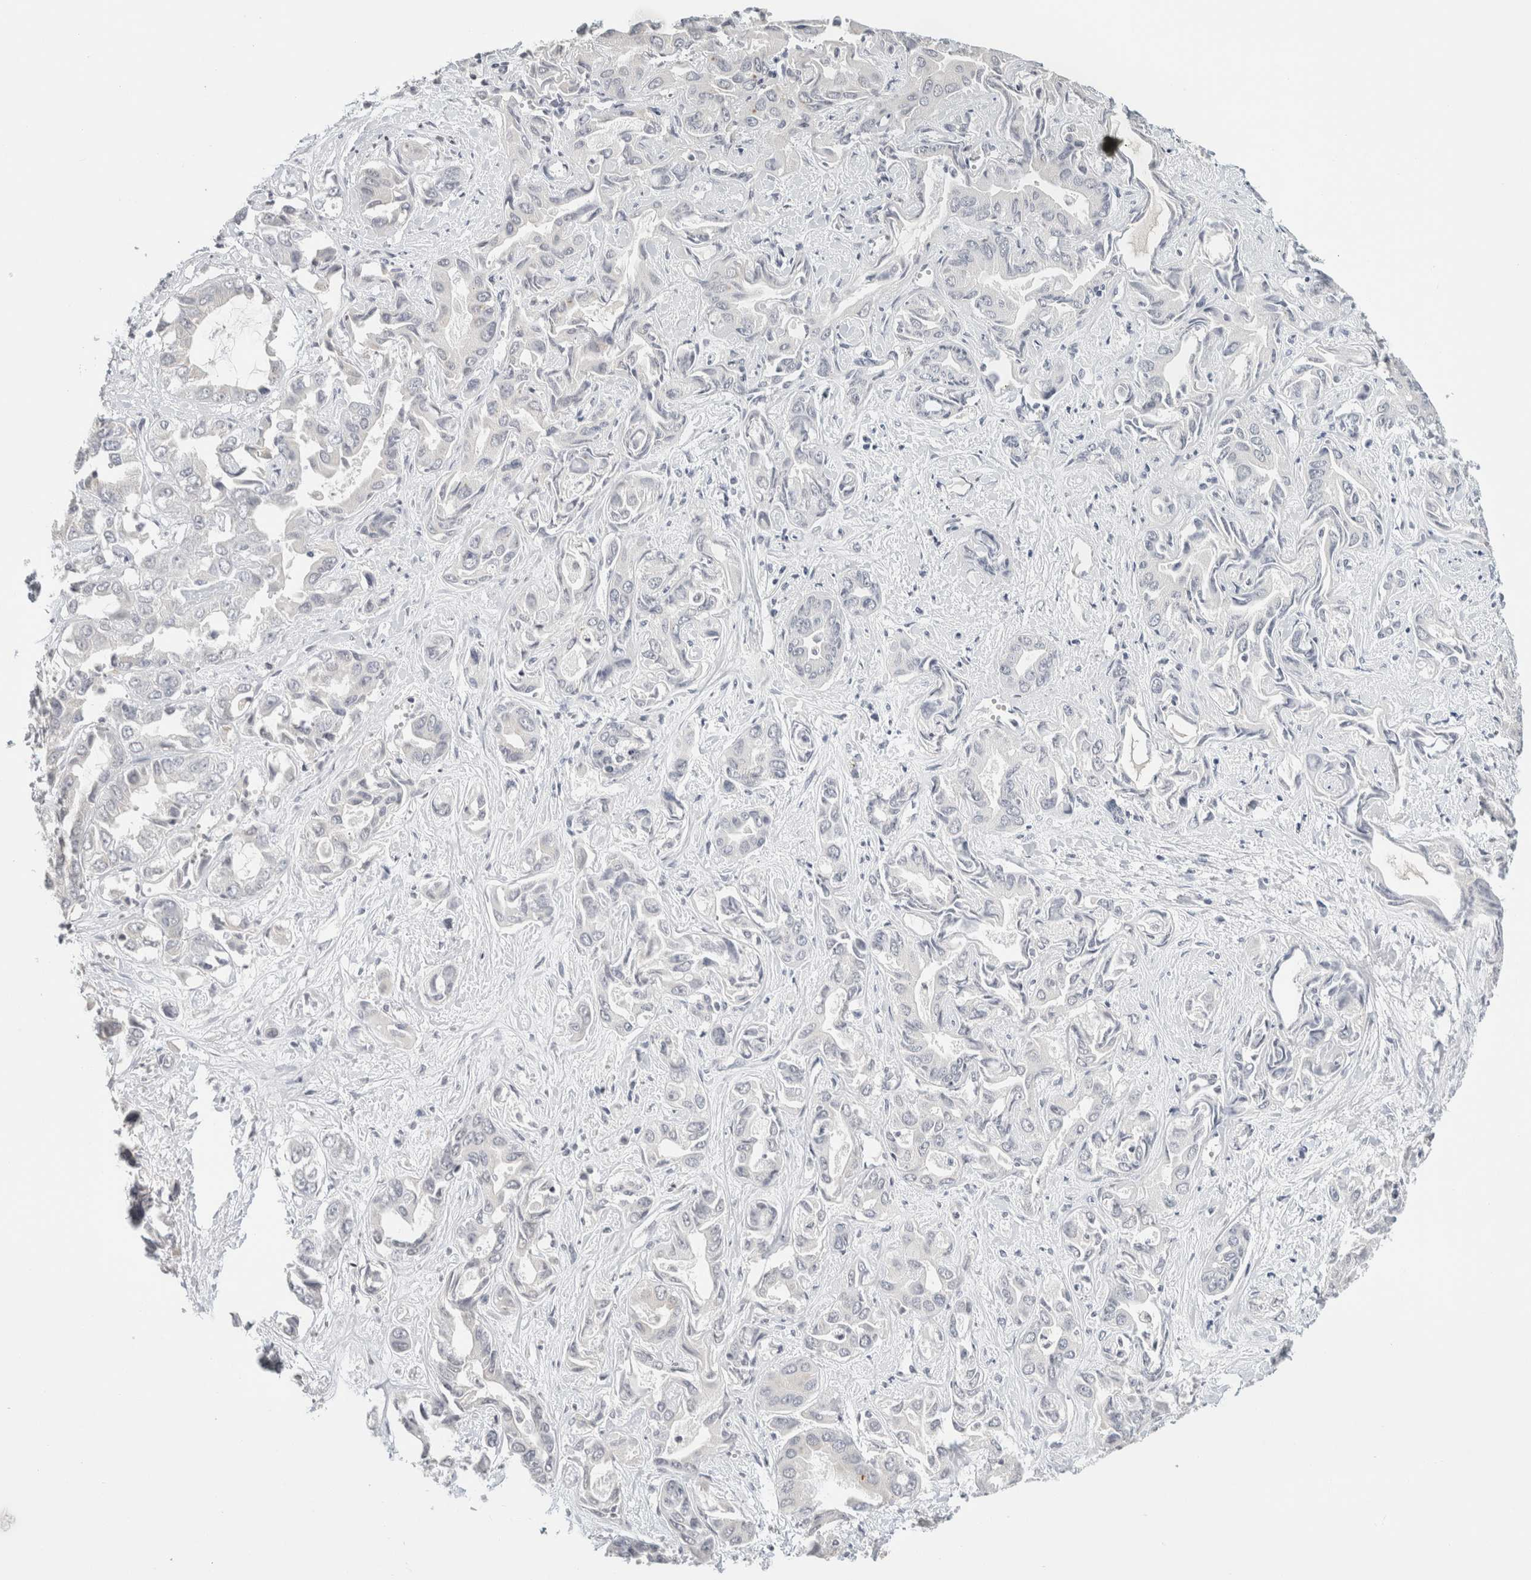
{"staining": {"intensity": "negative", "quantity": "none", "location": "none"}, "tissue": "liver cancer", "cell_type": "Tumor cells", "image_type": "cancer", "snomed": [{"axis": "morphology", "description": "Cholangiocarcinoma"}, {"axis": "topography", "description": "Liver"}], "caption": "Tumor cells are negative for protein expression in human liver cancer.", "gene": "CRAT", "patient": {"sex": "female", "age": 52}}